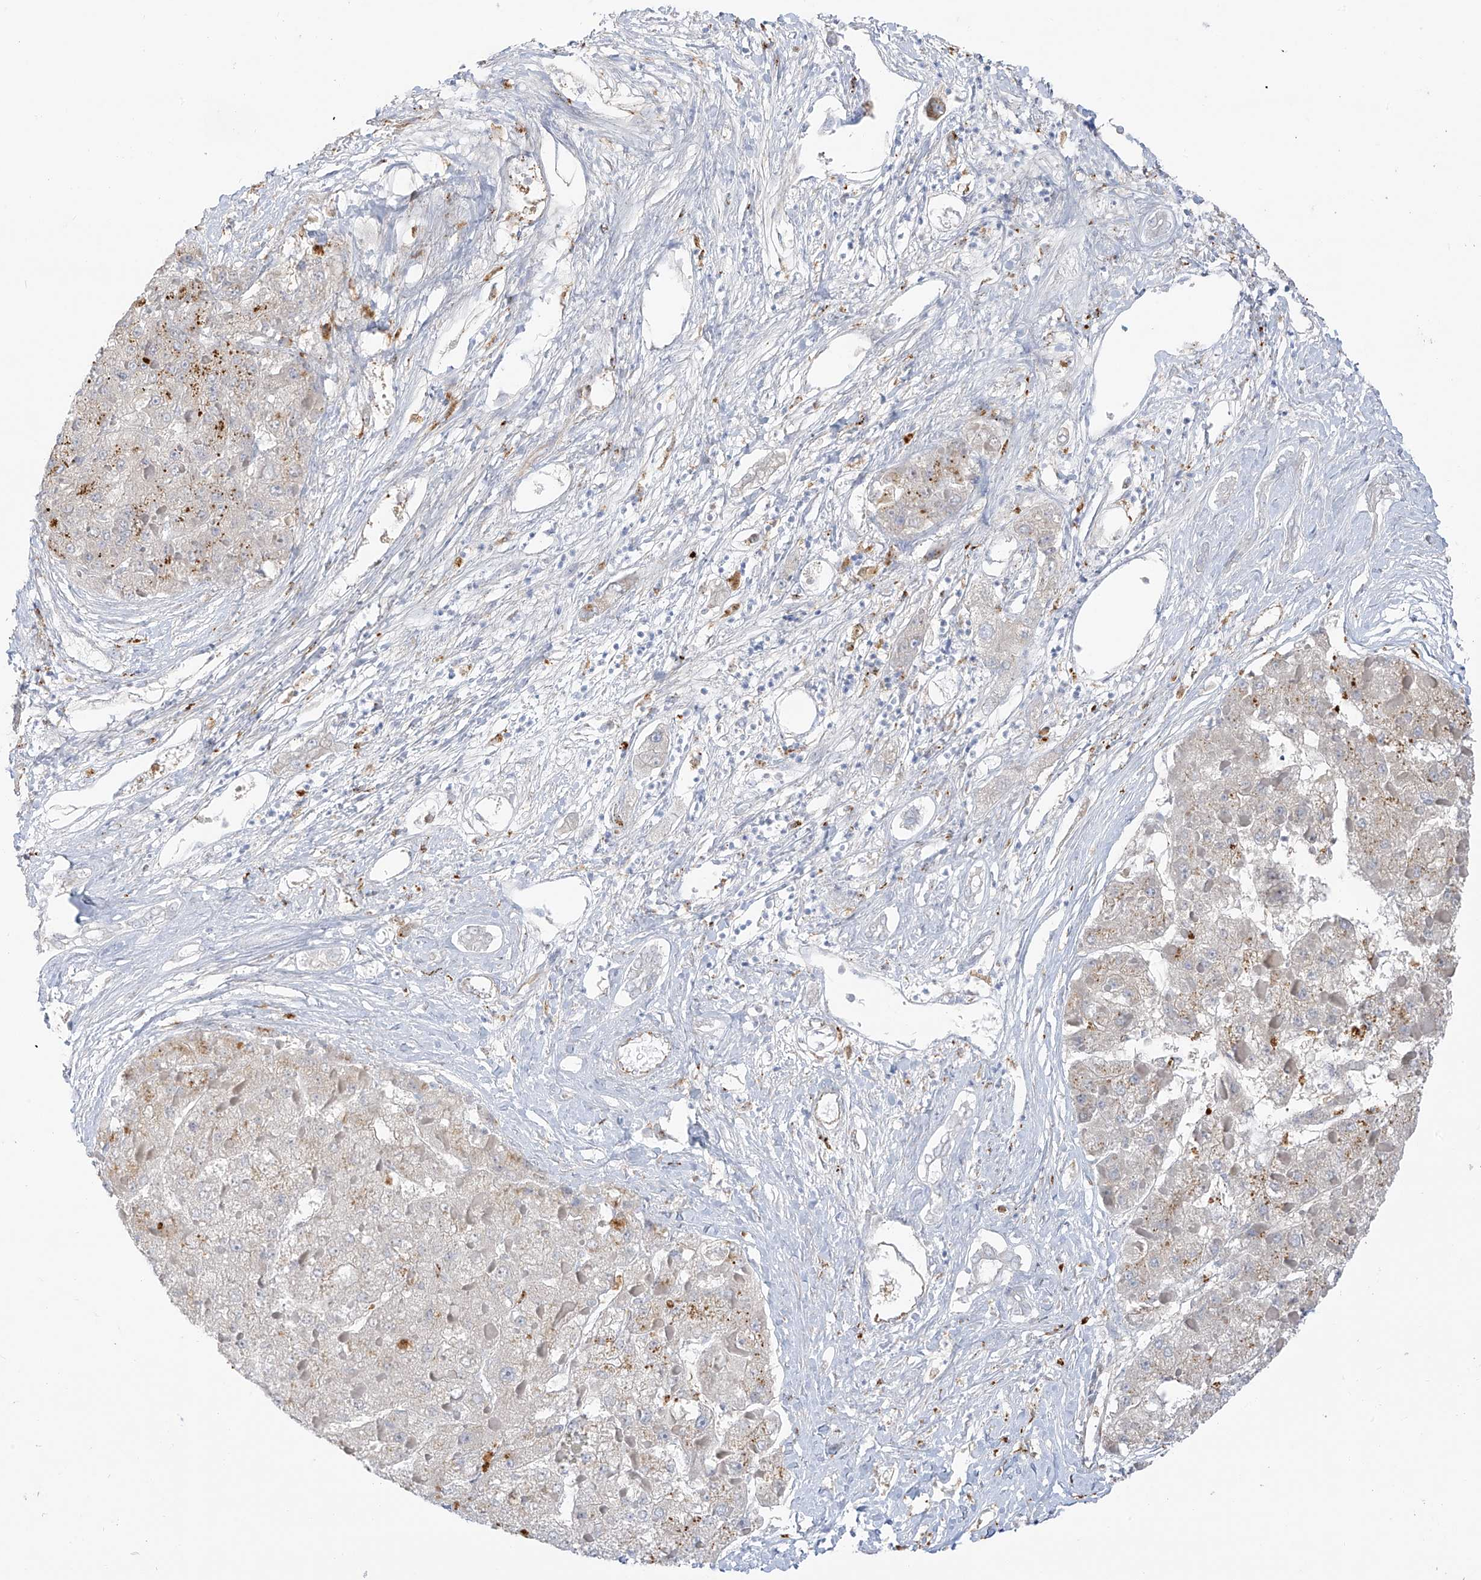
{"staining": {"intensity": "weak", "quantity": "25%-75%", "location": "cytoplasmic/membranous"}, "tissue": "liver cancer", "cell_type": "Tumor cells", "image_type": "cancer", "snomed": [{"axis": "morphology", "description": "Carcinoma, Hepatocellular, NOS"}, {"axis": "topography", "description": "Liver"}], "caption": "Immunohistochemistry (IHC) histopathology image of neoplastic tissue: hepatocellular carcinoma (liver) stained using immunohistochemistry (IHC) exhibits low levels of weak protein expression localized specifically in the cytoplasmic/membranous of tumor cells, appearing as a cytoplasmic/membranous brown color.", "gene": "TAL2", "patient": {"sex": "female", "age": 73}}